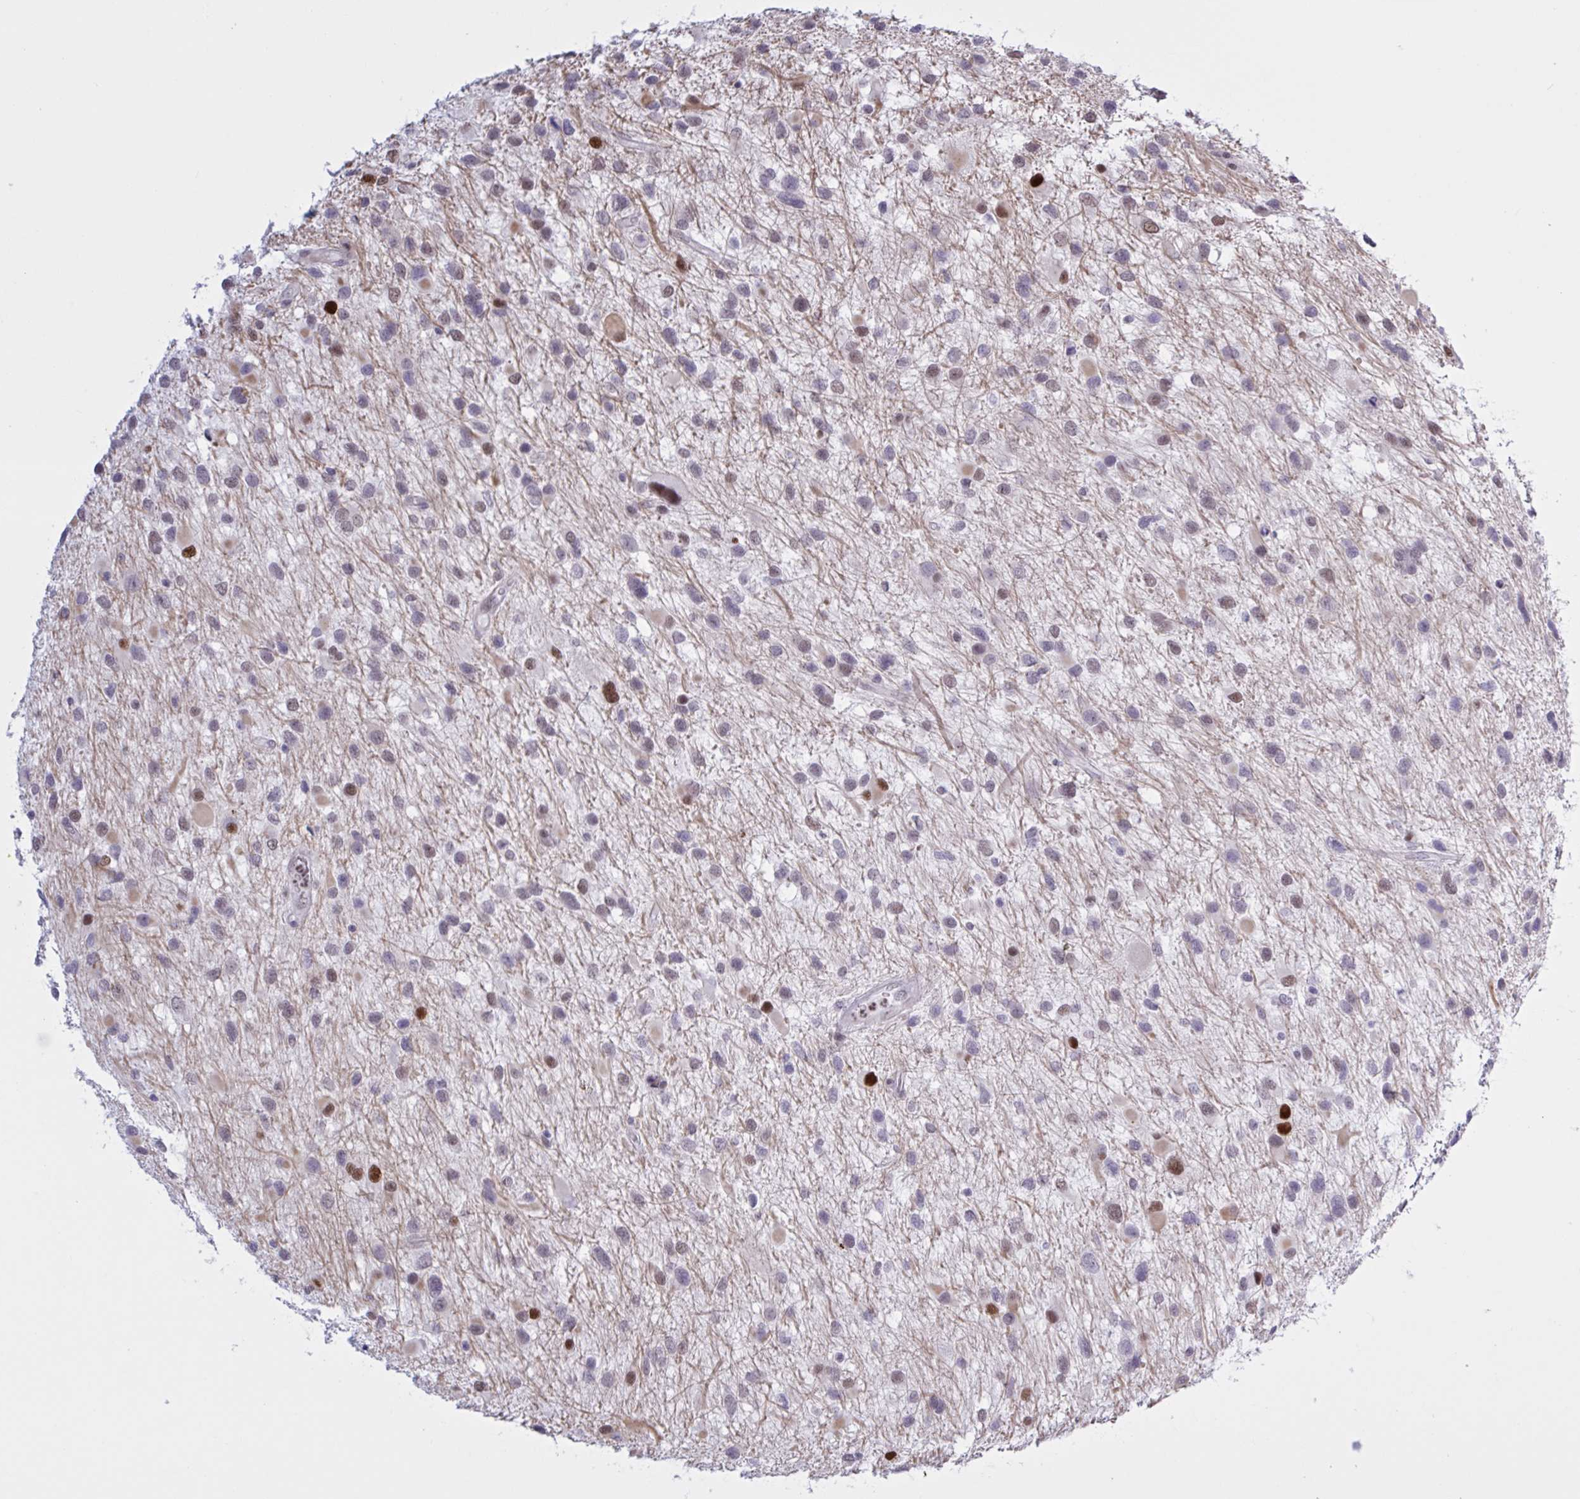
{"staining": {"intensity": "negative", "quantity": "none", "location": "none"}, "tissue": "glioma", "cell_type": "Tumor cells", "image_type": "cancer", "snomed": [{"axis": "morphology", "description": "Glioma, malignant, Low grade"}, {"axis": "topography", "description": "Brain"}], "caption": "Tumor cells are negative for protein expression in human malignant glioma (low-grade).", "gene": "PRMT6", "patient": {"sex": "female", "age": 32}}